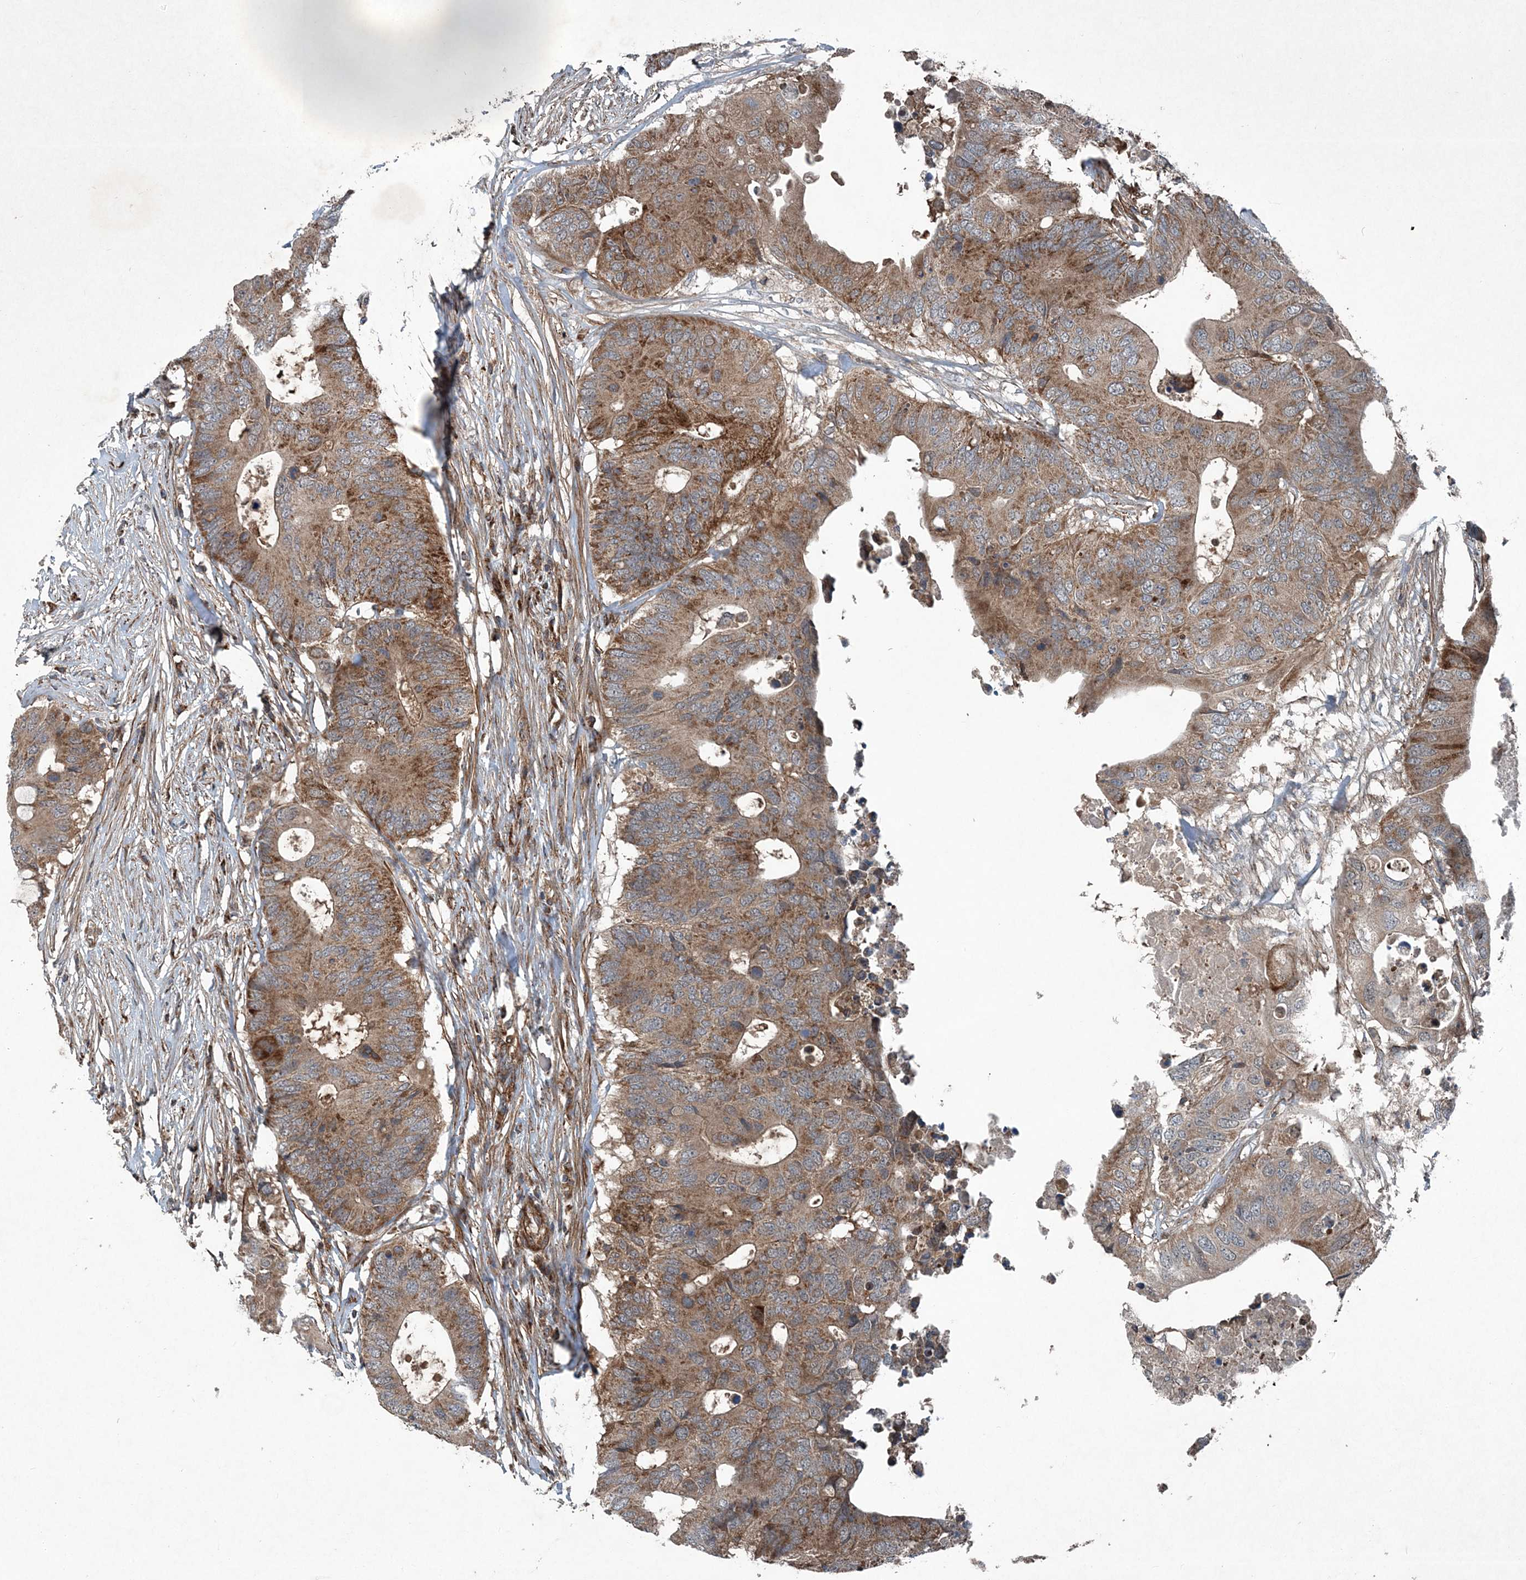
{"staining": {"intensity": "moderate", "quantity": ">75%", "location": "cytoplasmic/membranous"}, "tissue": "colorectal cancer", "cell_type": "Tumor cells", "image_type": "cancer", "snomed": [{"axis": "morphology", "description": "Adenocarcinoma, NOS"}, {"axis": "topography", "description": "Colon"}], "caption": "A photomicrograph of human adenocarcinoma (colorectal) stained for a protein displays moderate cytoplasmic/membranous brown staining in tumor cells. (DAB = brown stain, brightfield microscopy at high magnification).", "gene": "NDUFA2", "patient": {"sex": "male", "age": 71}}